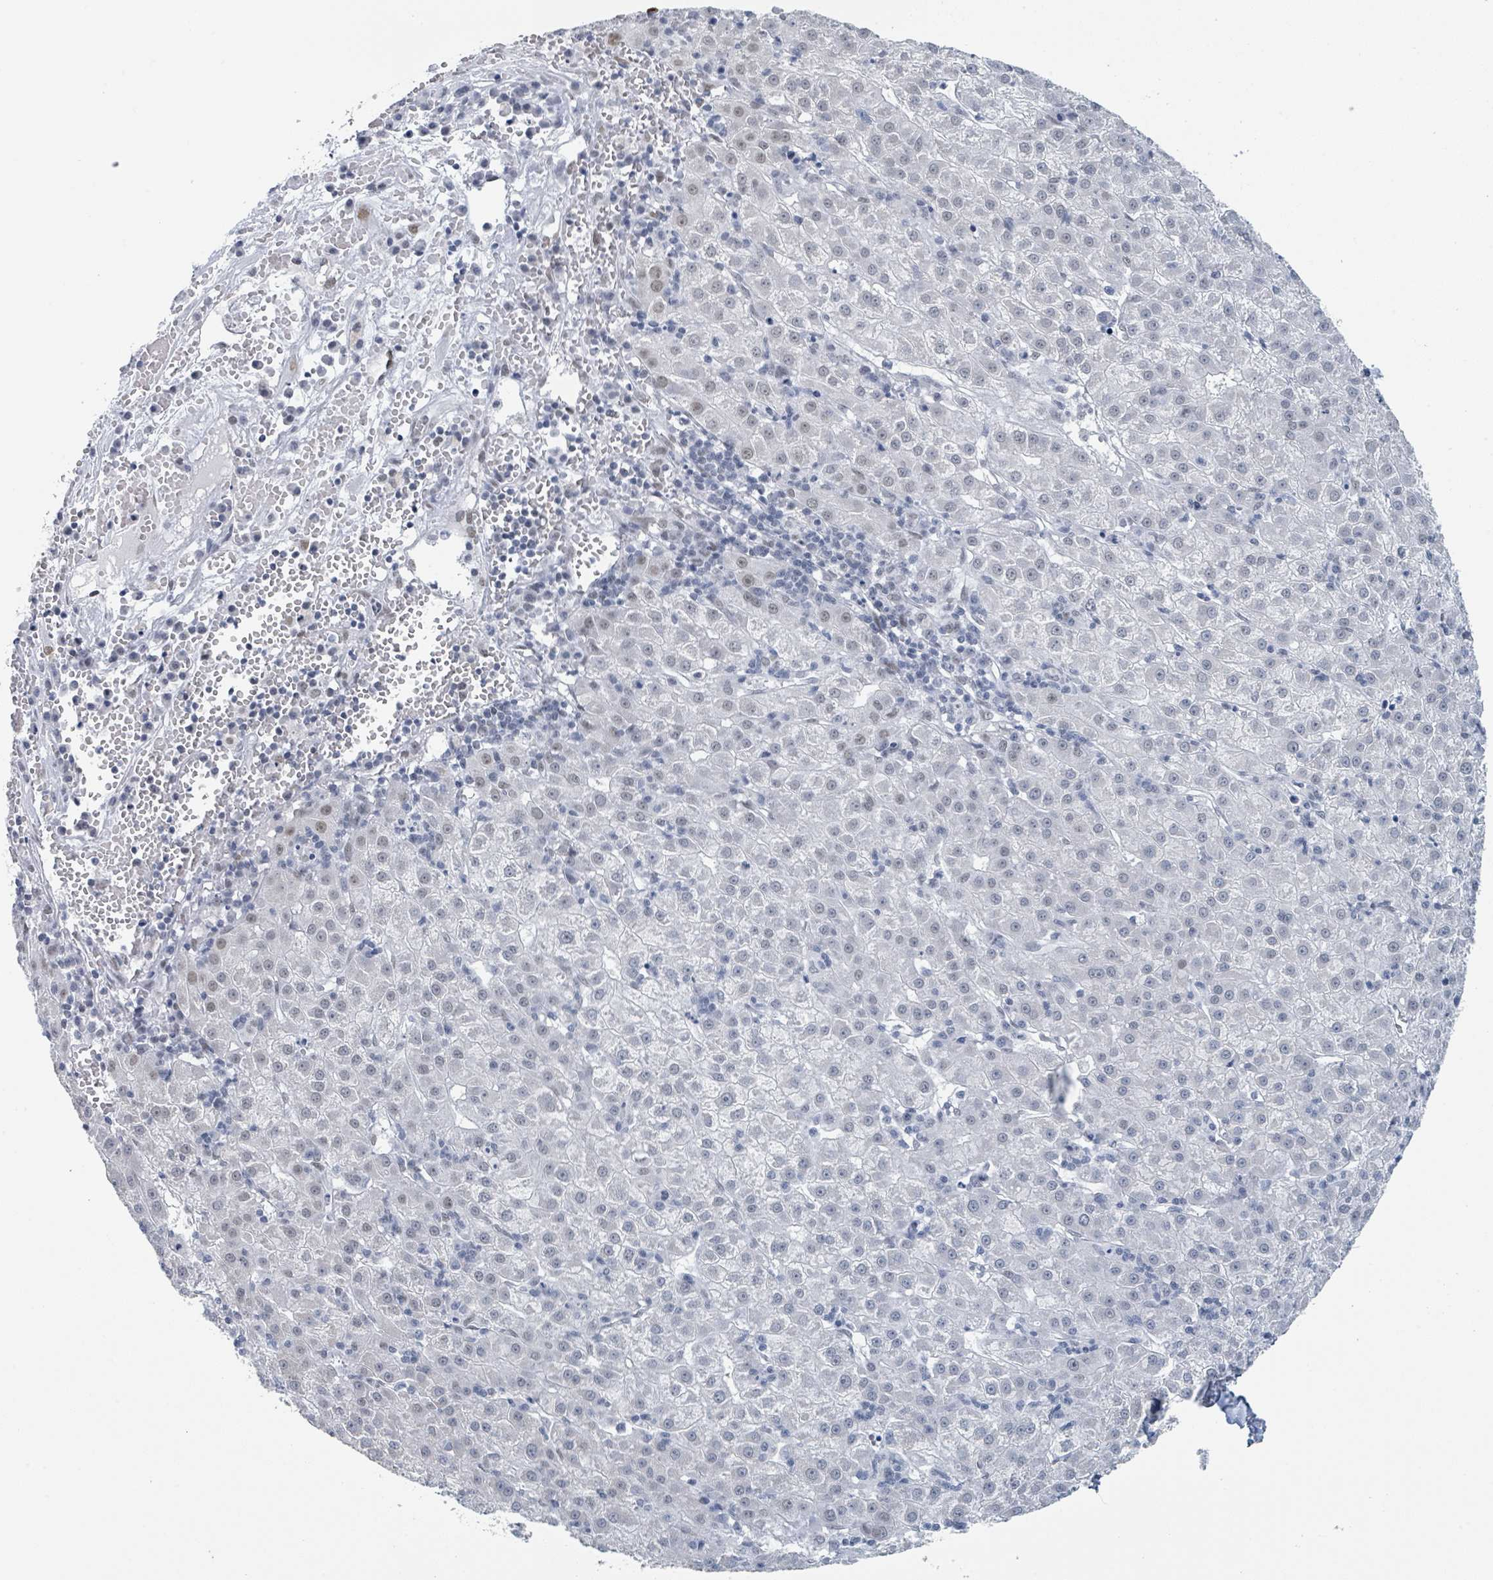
{"staining": {"intensity": "negative", "quantity": "none", "location": "none"}, "tissue": "liver cancer", "cell_type": "Tumor cells", "image_type": "cancer", "snomed": [{"axis": "morphology", "description": "Carcinoma, Hepatocellular, NOS"}, {"axis": "topography", "description": "Liver"}], "caption": "The immunohistochemistry micrograph has no significant staining in tumor cells of liver cancer tissue.", "gene": "EHMT2", "patient": {"sex": "male", "age": 76}}